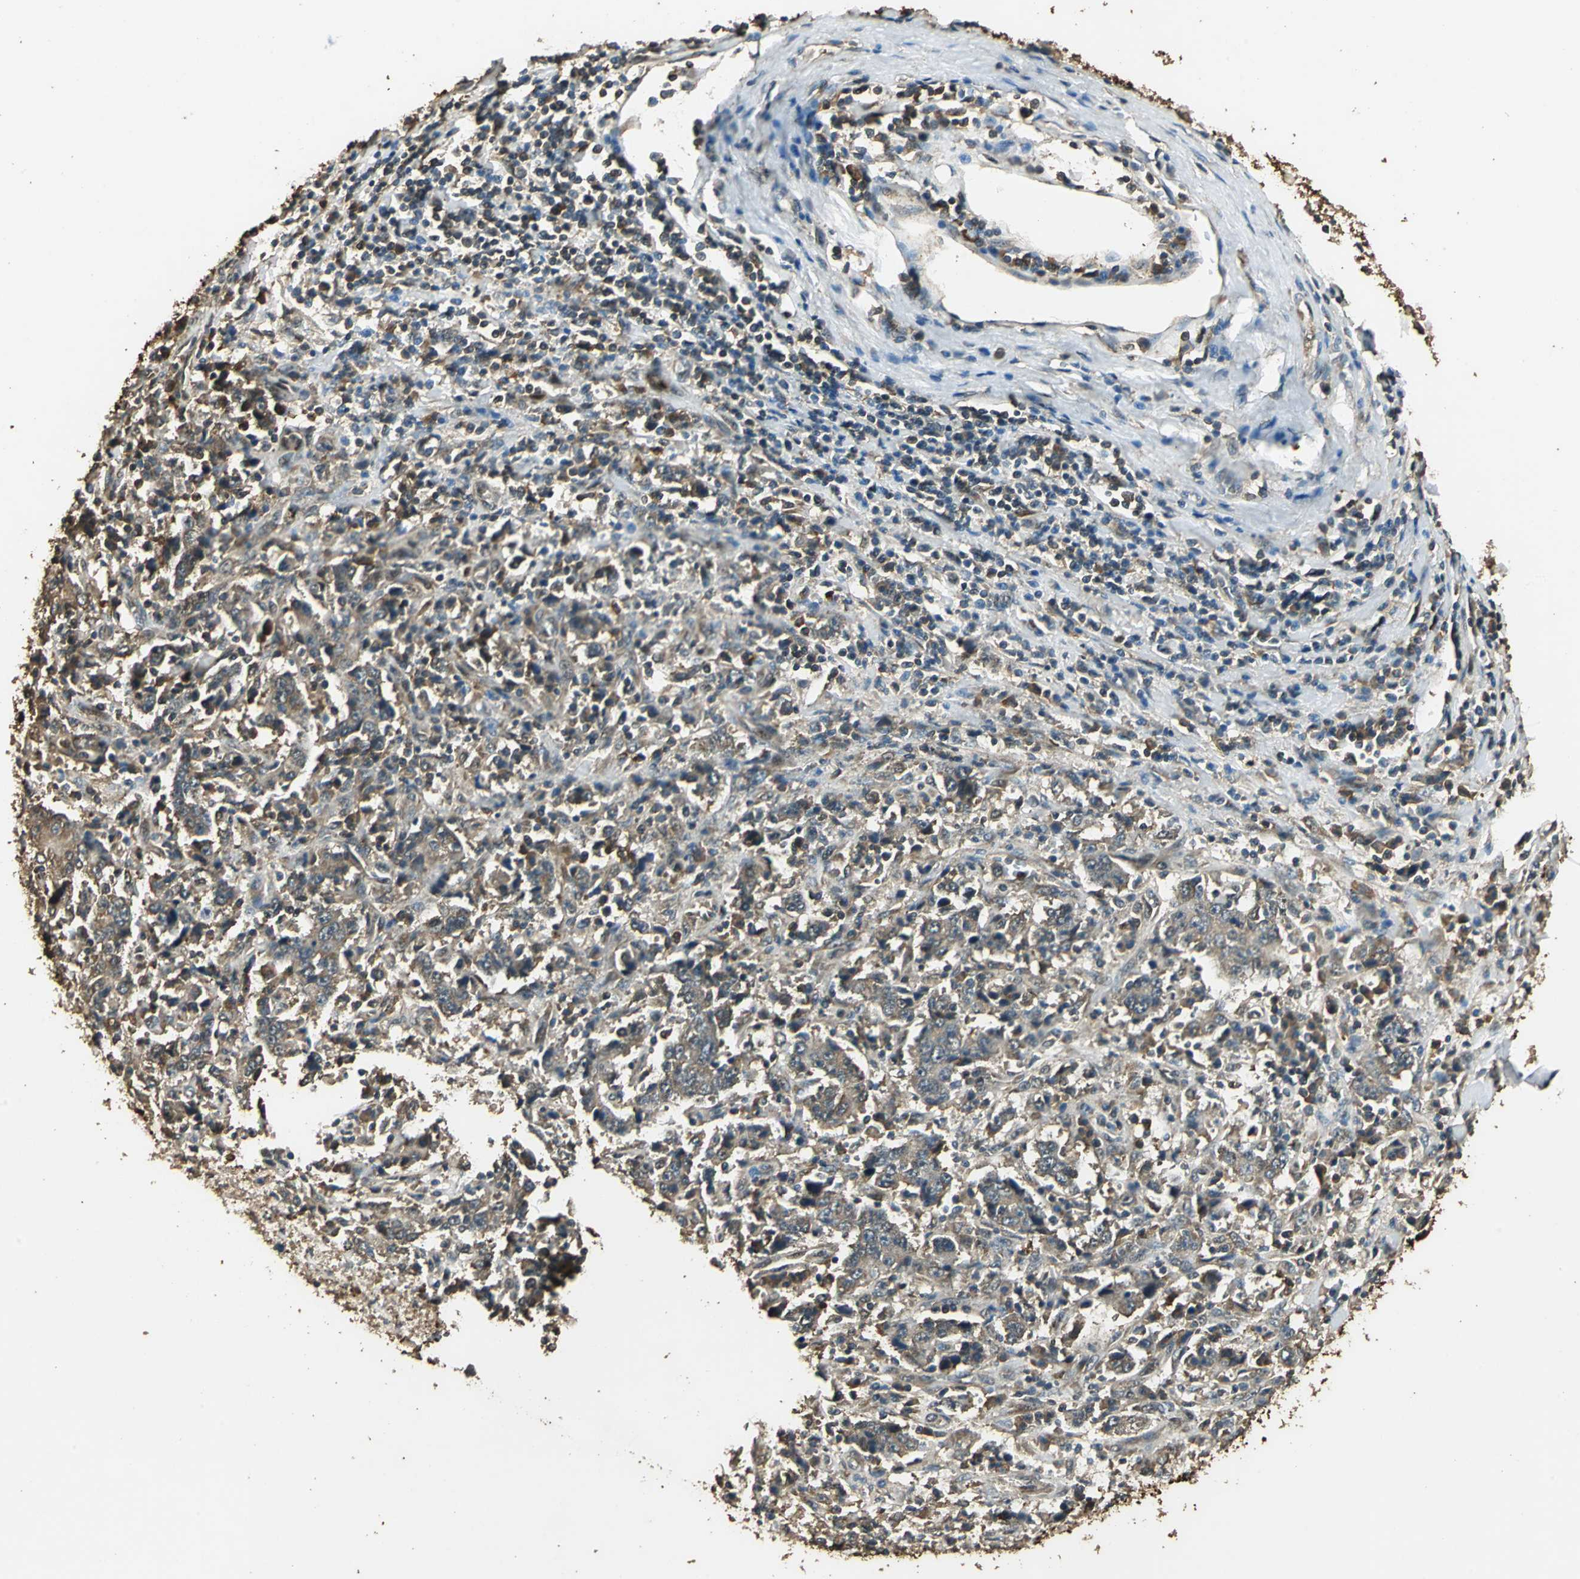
{"staining": {"intensity": "moderate", "quantity": ">75%", "location": "cytoplasmic/membranous"}, "tissue": "stomach cancer", "cell_type": "Tumor cells", "image_type": "cancer", "snomed": [{"axis": "morphology", "description": "Normal tissue, NOS"}, {"axis": "morphology", "description": "Adenocarcinoma, NOS"}, {"axis": "topography", "description": "Stomach, upper"}, {"axis": "topography", "description": "Stomach"}], "caption": "DAB (3,3'-diaminobenzidine) immunohistochemical staining of stomach cancer exhibits moderate cytoplasmic/membranous protein staining in approximately >75% of tumor cells.", "gene": "TMPRSS4", "patient": {"sex": "male", "age": 59}}